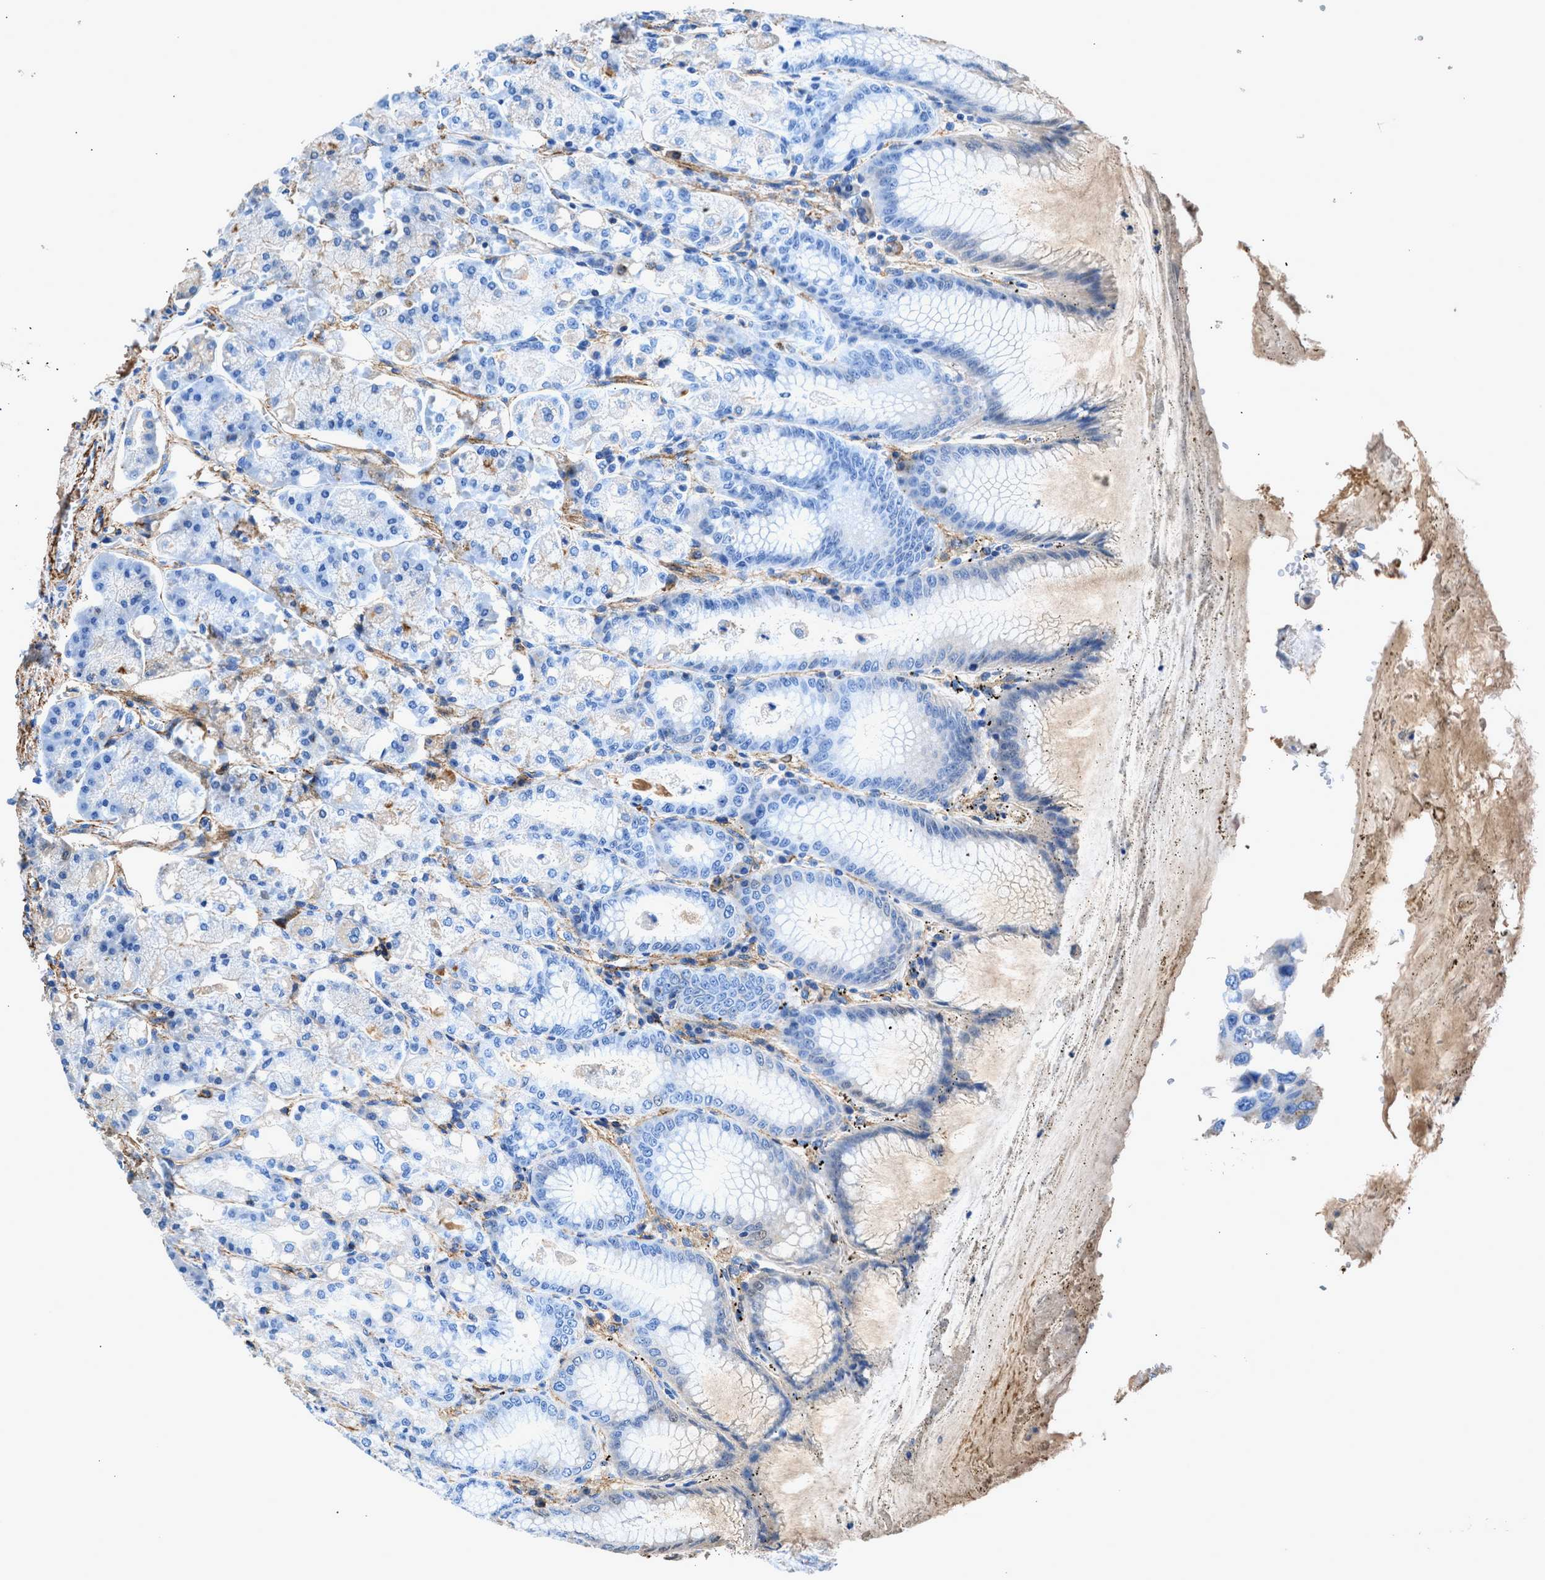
{"staining": {"intensity": "negative", "quantity": "none", "location": "none"}, "tissue": "stomach", "cell_type": "Glandular cells", "image_type": "normal", "snomed": [{"axis": "morphology", "description": "Normal tissue, NOS"}, {"axis": "topography", "description": "Stomach, lower"}], "caption": "High power microscopy histopathology image of an immunohistochemistry photomicrograph of normal stomach, revealing no significant expression in glandular cells.", "gene": "KCNQ4", "patient": {"sex": "male", "age": 71}}